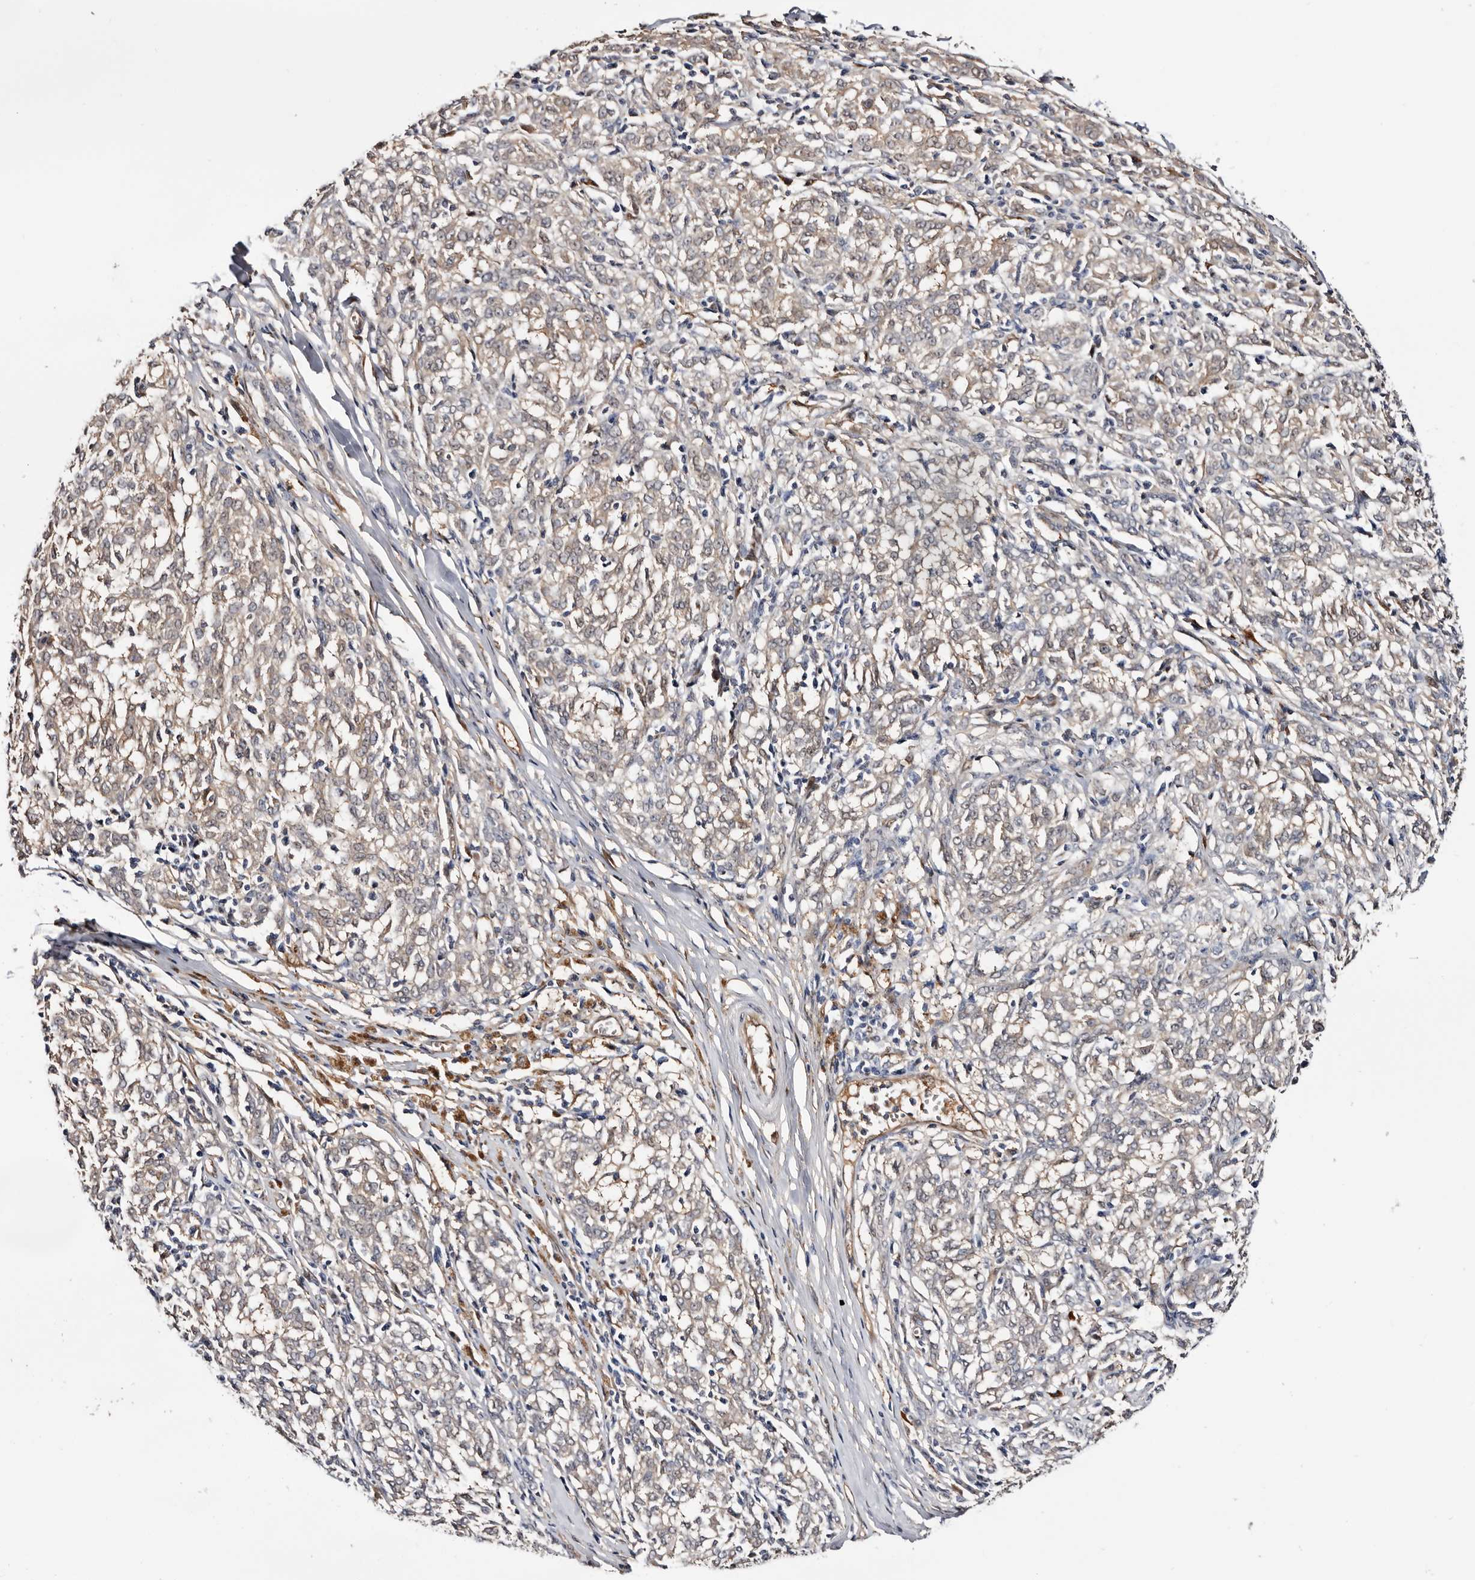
{"staining": {"intensity": "negative", "quantity": "none", "location": "none"}, "tissue": "melanoma", "cell_type": "Tumor cells", "image_type": "cancer", "snomed": [{"axis": "morphology", "description": "Malignant melanoma, NOS"}, {"axis": "topography", "description": "Skin"}], "caption": "An image of human malignant melanoma is negative for staining in tumor cells.", "gene": "TP53I3", "patient": {"sex": "female", "age": 72}}